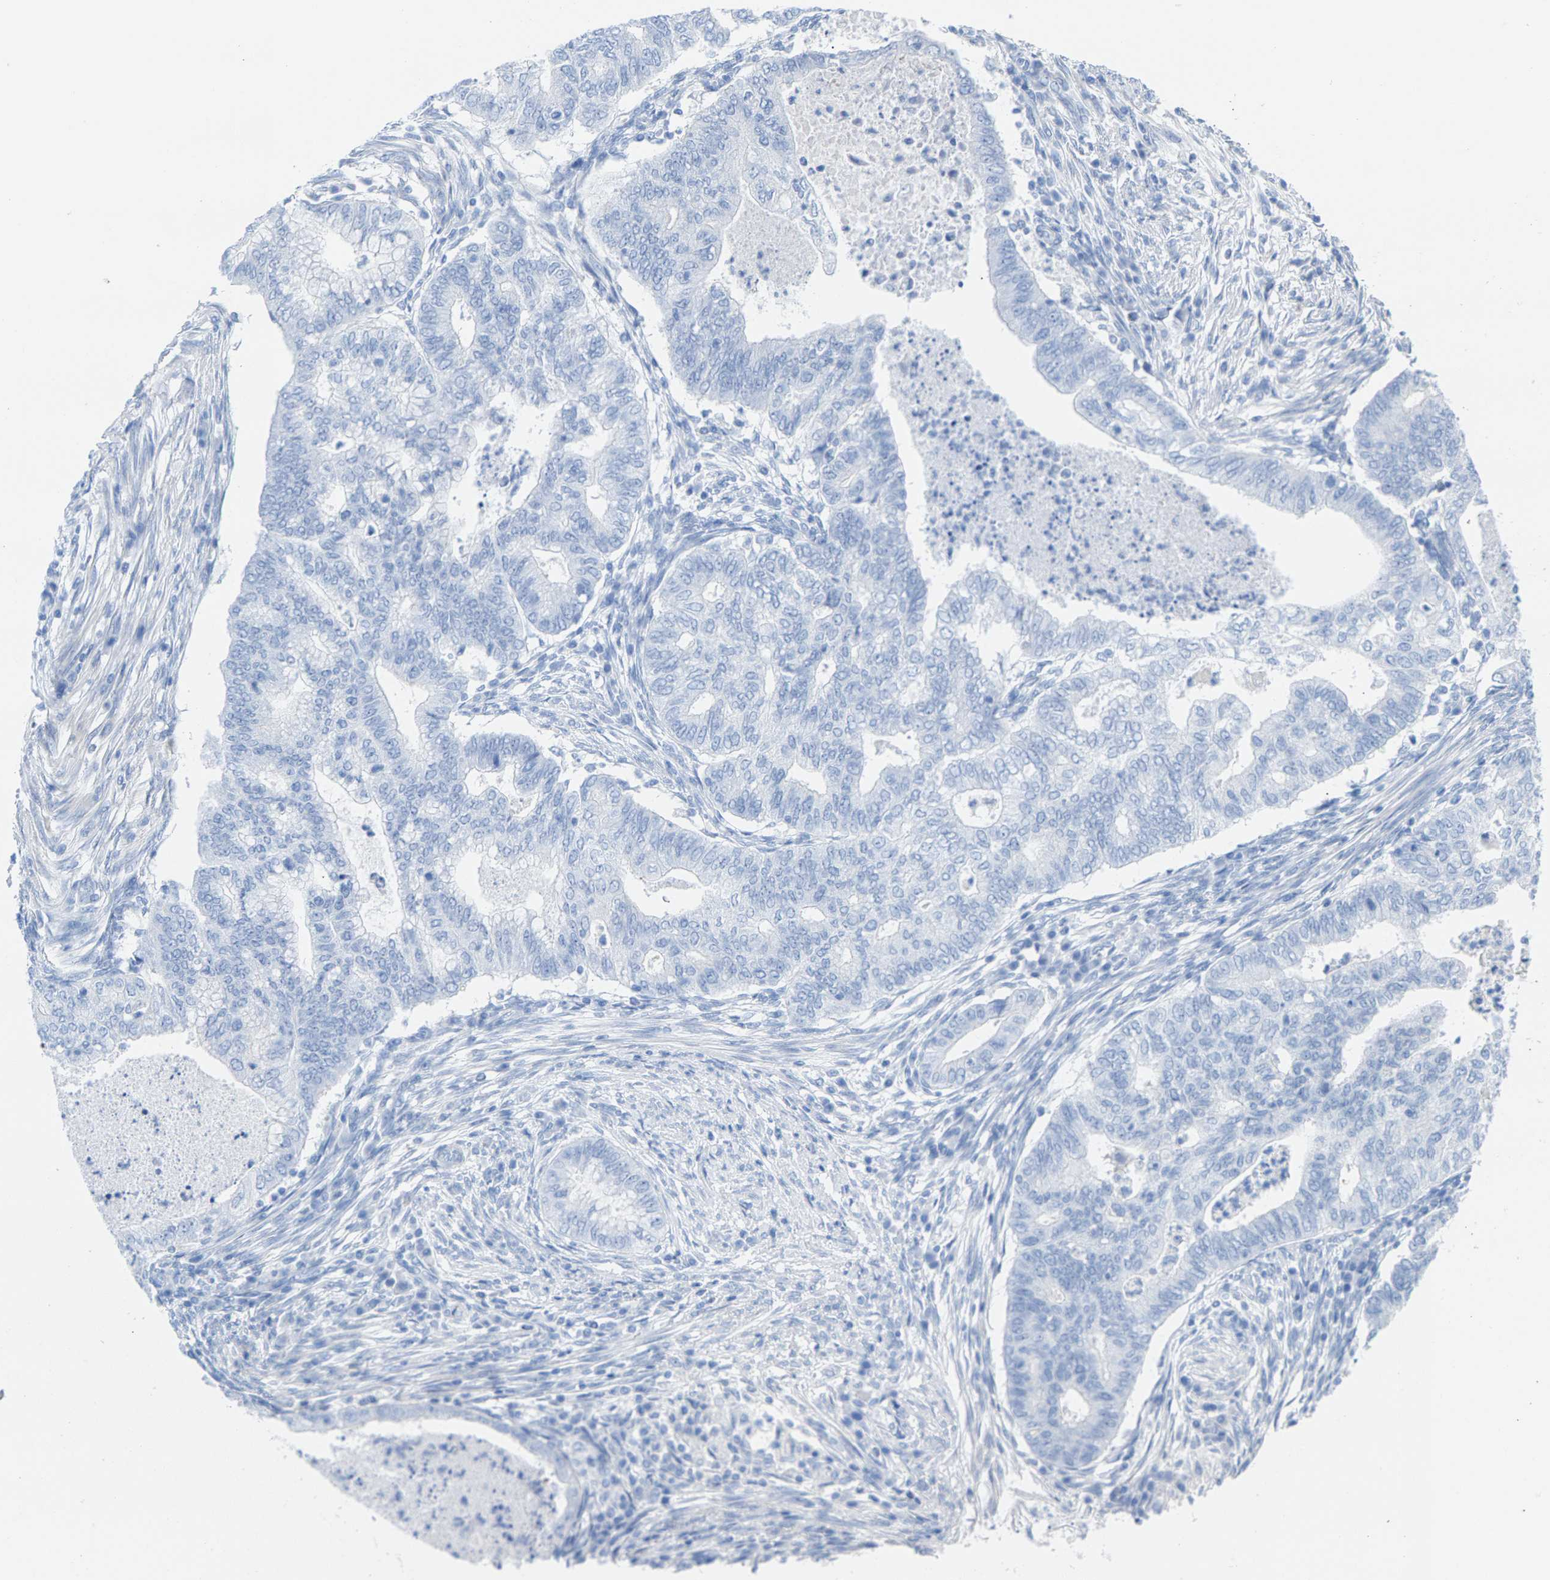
{"staining": {"intensity": "negative", "quantity": "none", "location": "none"}, "tissue": "endometrial cancer", "cell_type": "Tumor cells", "image_type": "cancer", "snomed": [{"axis": "morphology", "description": "Polyp, NOS"}, {"axis": "morphology", "description": "Adenocarcinoma, NOS"}, {"axis": "morphology", "description": "Adenoma, NOS"}, {"axis": "topography", "description": "Endometrium"}], "caption": "A micrograph of endometrial cancer stained for a protein shows no brown staining in tumor cells.", "gene": "CPA1", "patient": {"sex": "female", "age": 79}}